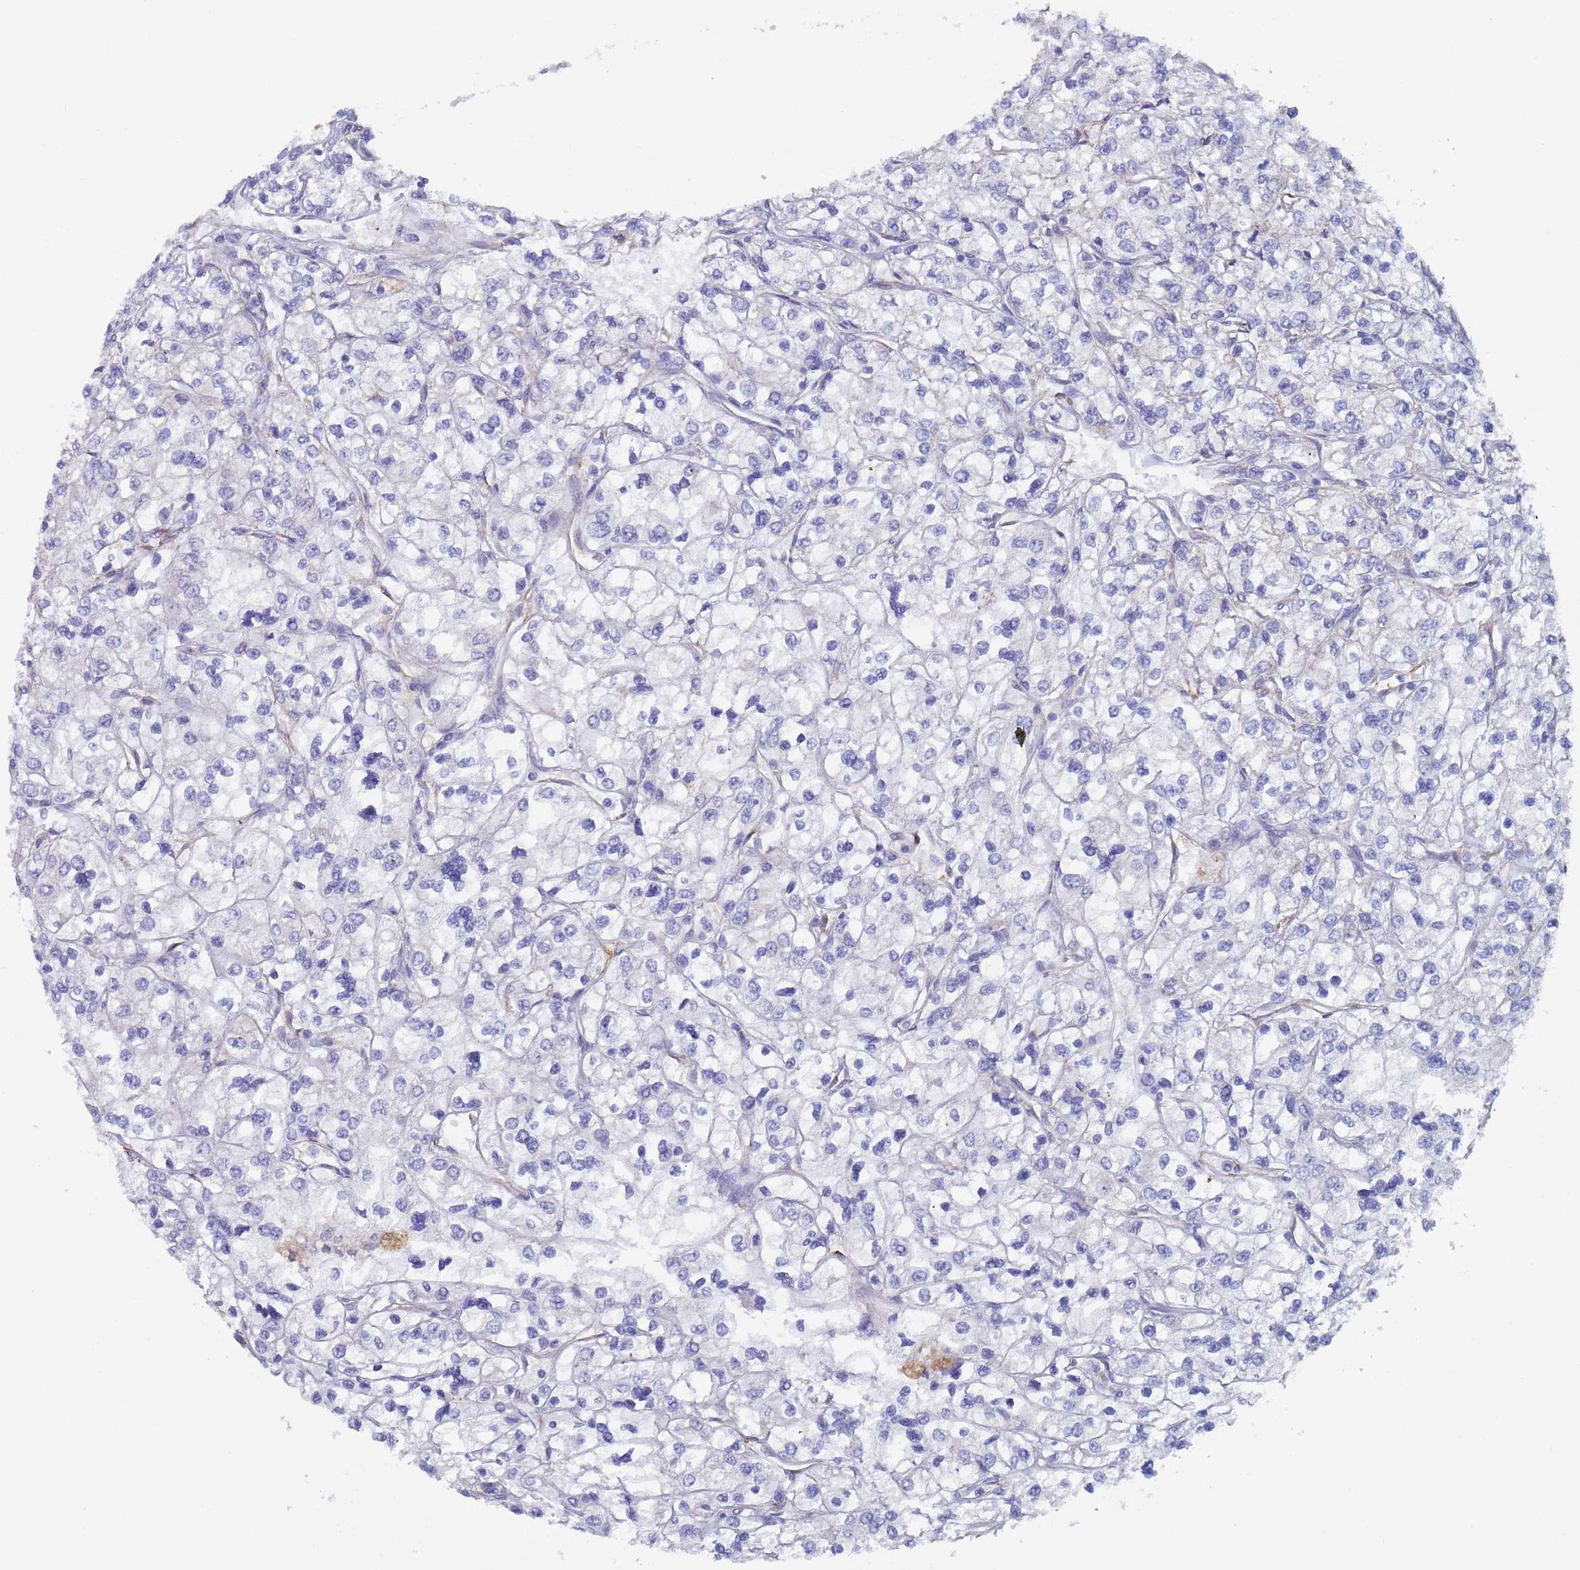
{"staining": {"intensity": "negative", "quantity": "none", "location": "none"}, "tissue": "renal cancer", "cell_type": "Tumor cells", "image_type": "cancer", "snomed": [{"axis": "morphology", "description": "Adenocarcinoma, NOS"}, {"axis": "topography", "description": "Kidney"}], "caption": "There is no significant expression in tumor cells of renal cancer (adenocarcinoma). (Stains: DAB immunohistochemistry with hematoxylin counter stain, Microscopy: brightfield microscopy at high magnification).", "gene": "ZNF844", "patient": {"sex": "male", "age": 80}}